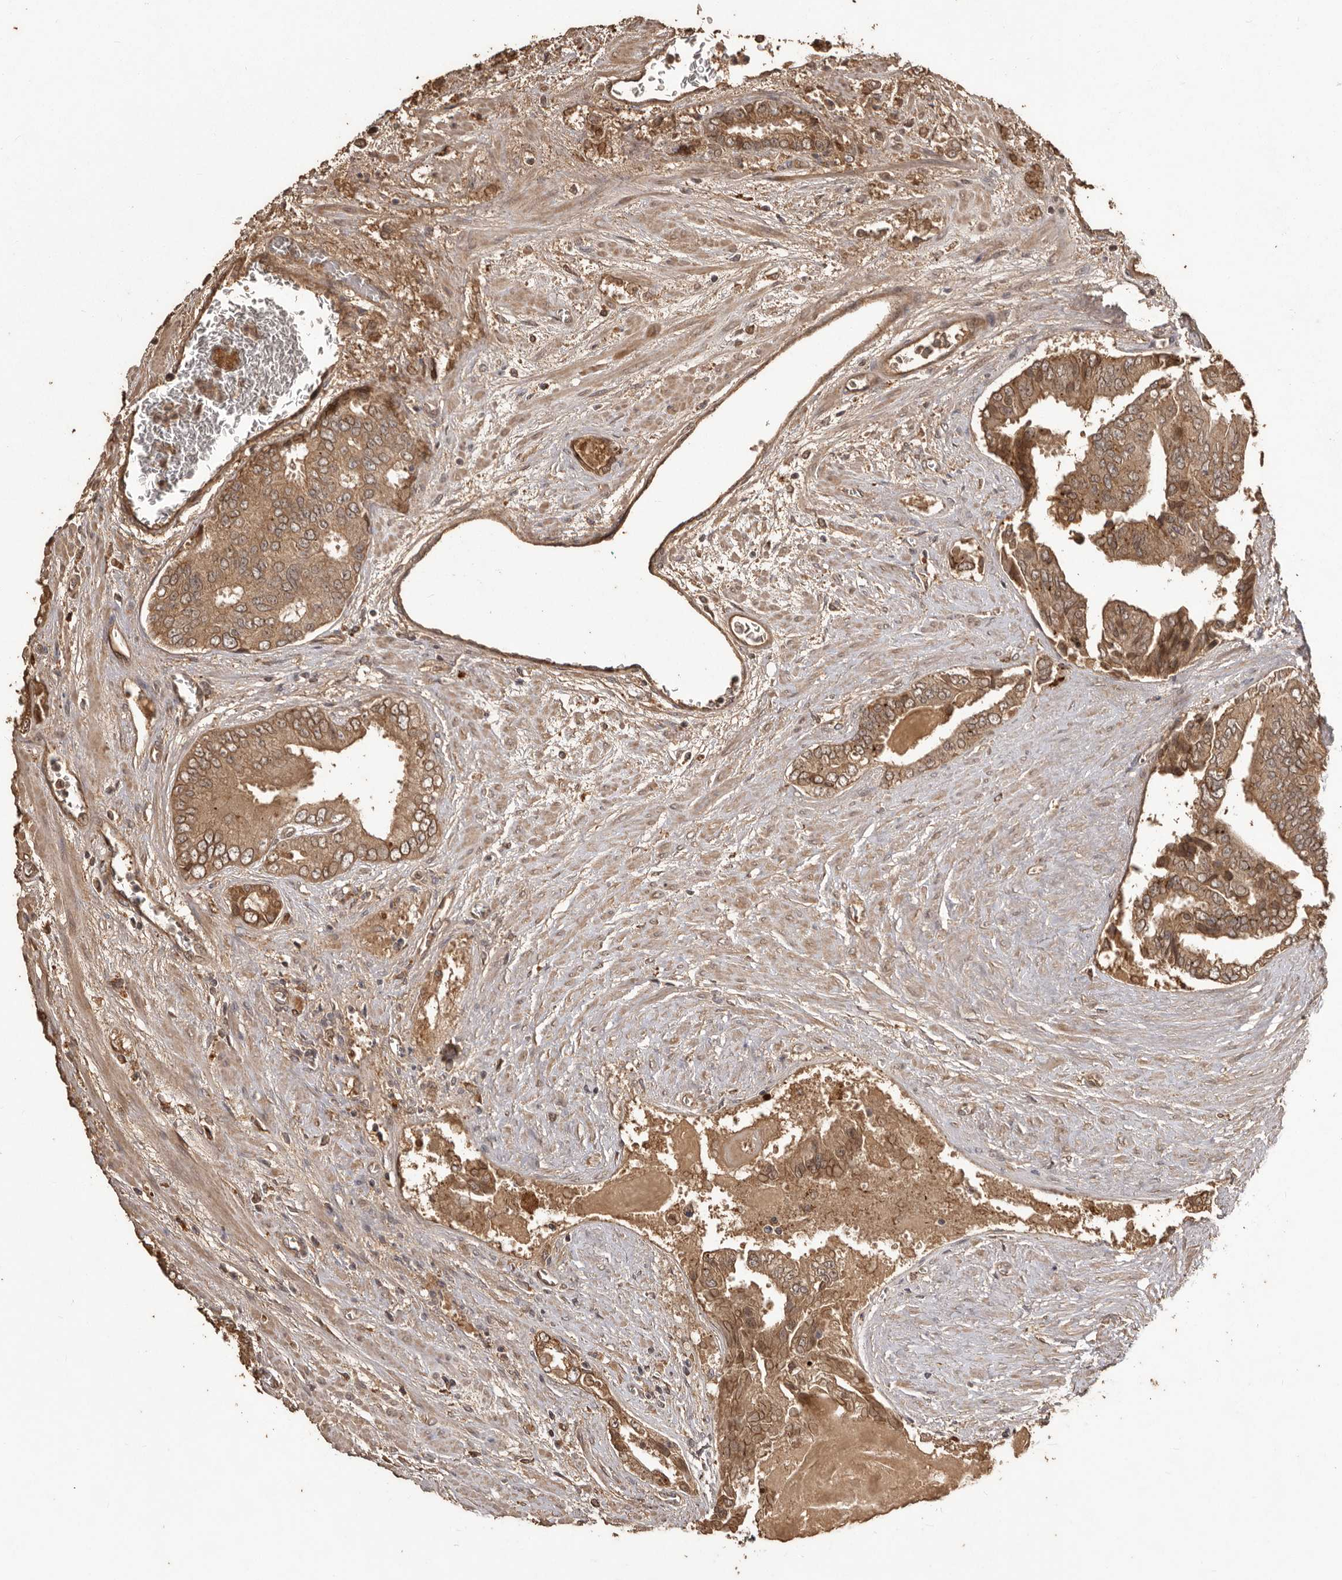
{"staining": {"intensity": "moderate", "quantity": ">75%", "location": "cytoplasmic/membranous,nuclear"}, "tissue": "prostate cancer", "cell_type": "Tumor cells", "image_type": "cancer", "snomed": [{"axis": "morphology", "description": "Adenocarcinoma, High grade"}, {"axis": "topography", "description": "Prostate"}], "caption": "Immunohistochemistry (IHC) of human prostate cancer demonstrates medium levels of moderate cytoplasmic/membranous and nuclear expression in approximately >75% of tumor cells. (DAB IHC with brightfield microscopy, high magnification).", "gene": "NUP43", "patient": {"sex": "male", "age": 58}}